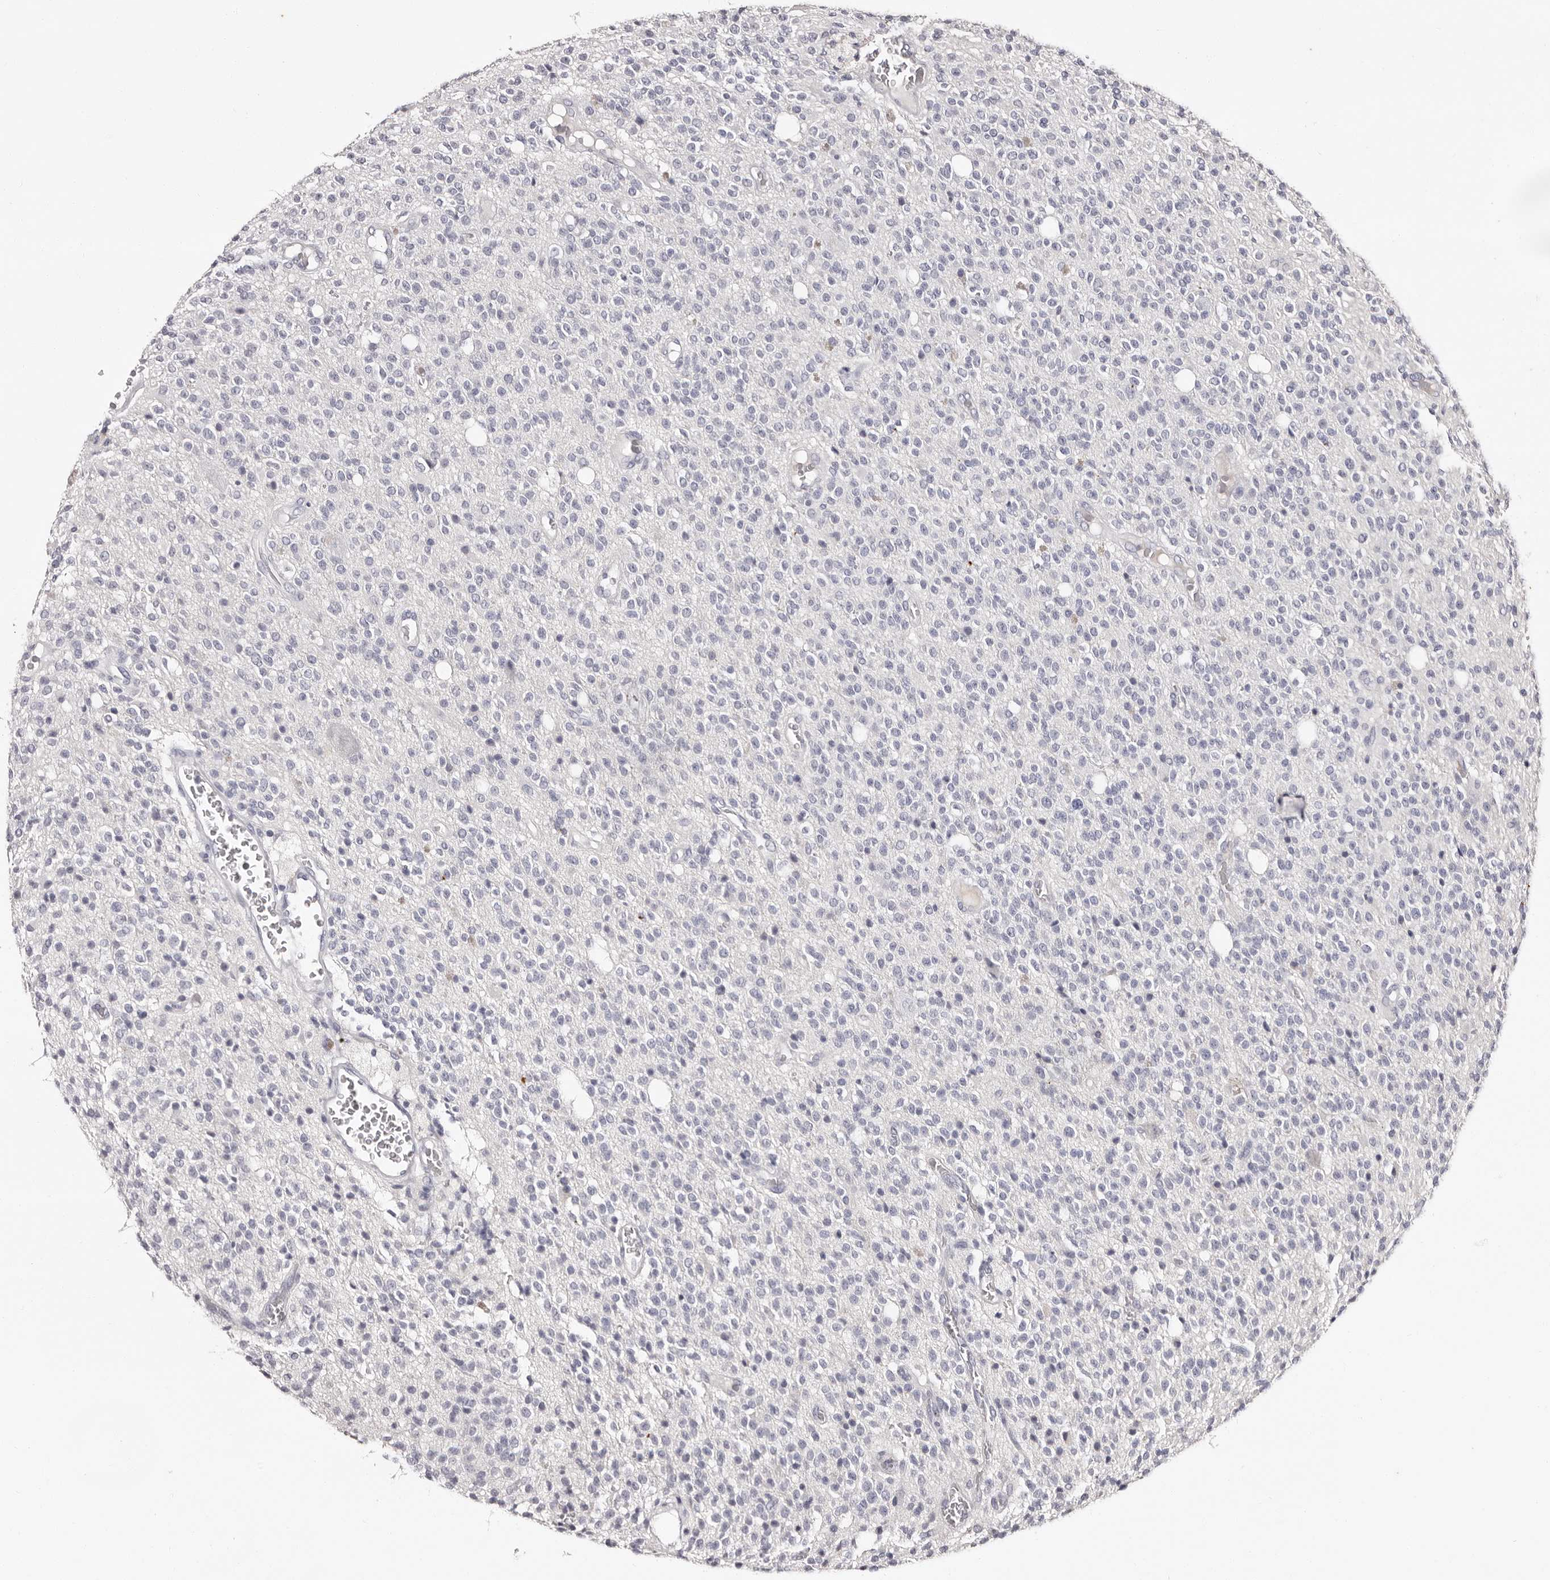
{"staining": {"intensity": "negative", "quantity": "none", "location": "none"}, "tissue": "glioma", "cell_type": "Tumor cells", "image_type": "cancer", "snomed": [{"axis": "morphology", "description": "Glioma, malignant, High grade"}, {"axis": "topography", "description": "Brain"}], "caption": "IHC histopathology image of neoplastic tissue: malignant glioma (high-grade) stained with DAB (3,3'-diaminobenzidine) shows no significant protein positivity in tumor cells.", "gene": "BPGM", "patient": {"sex": "male", "age": 34}}